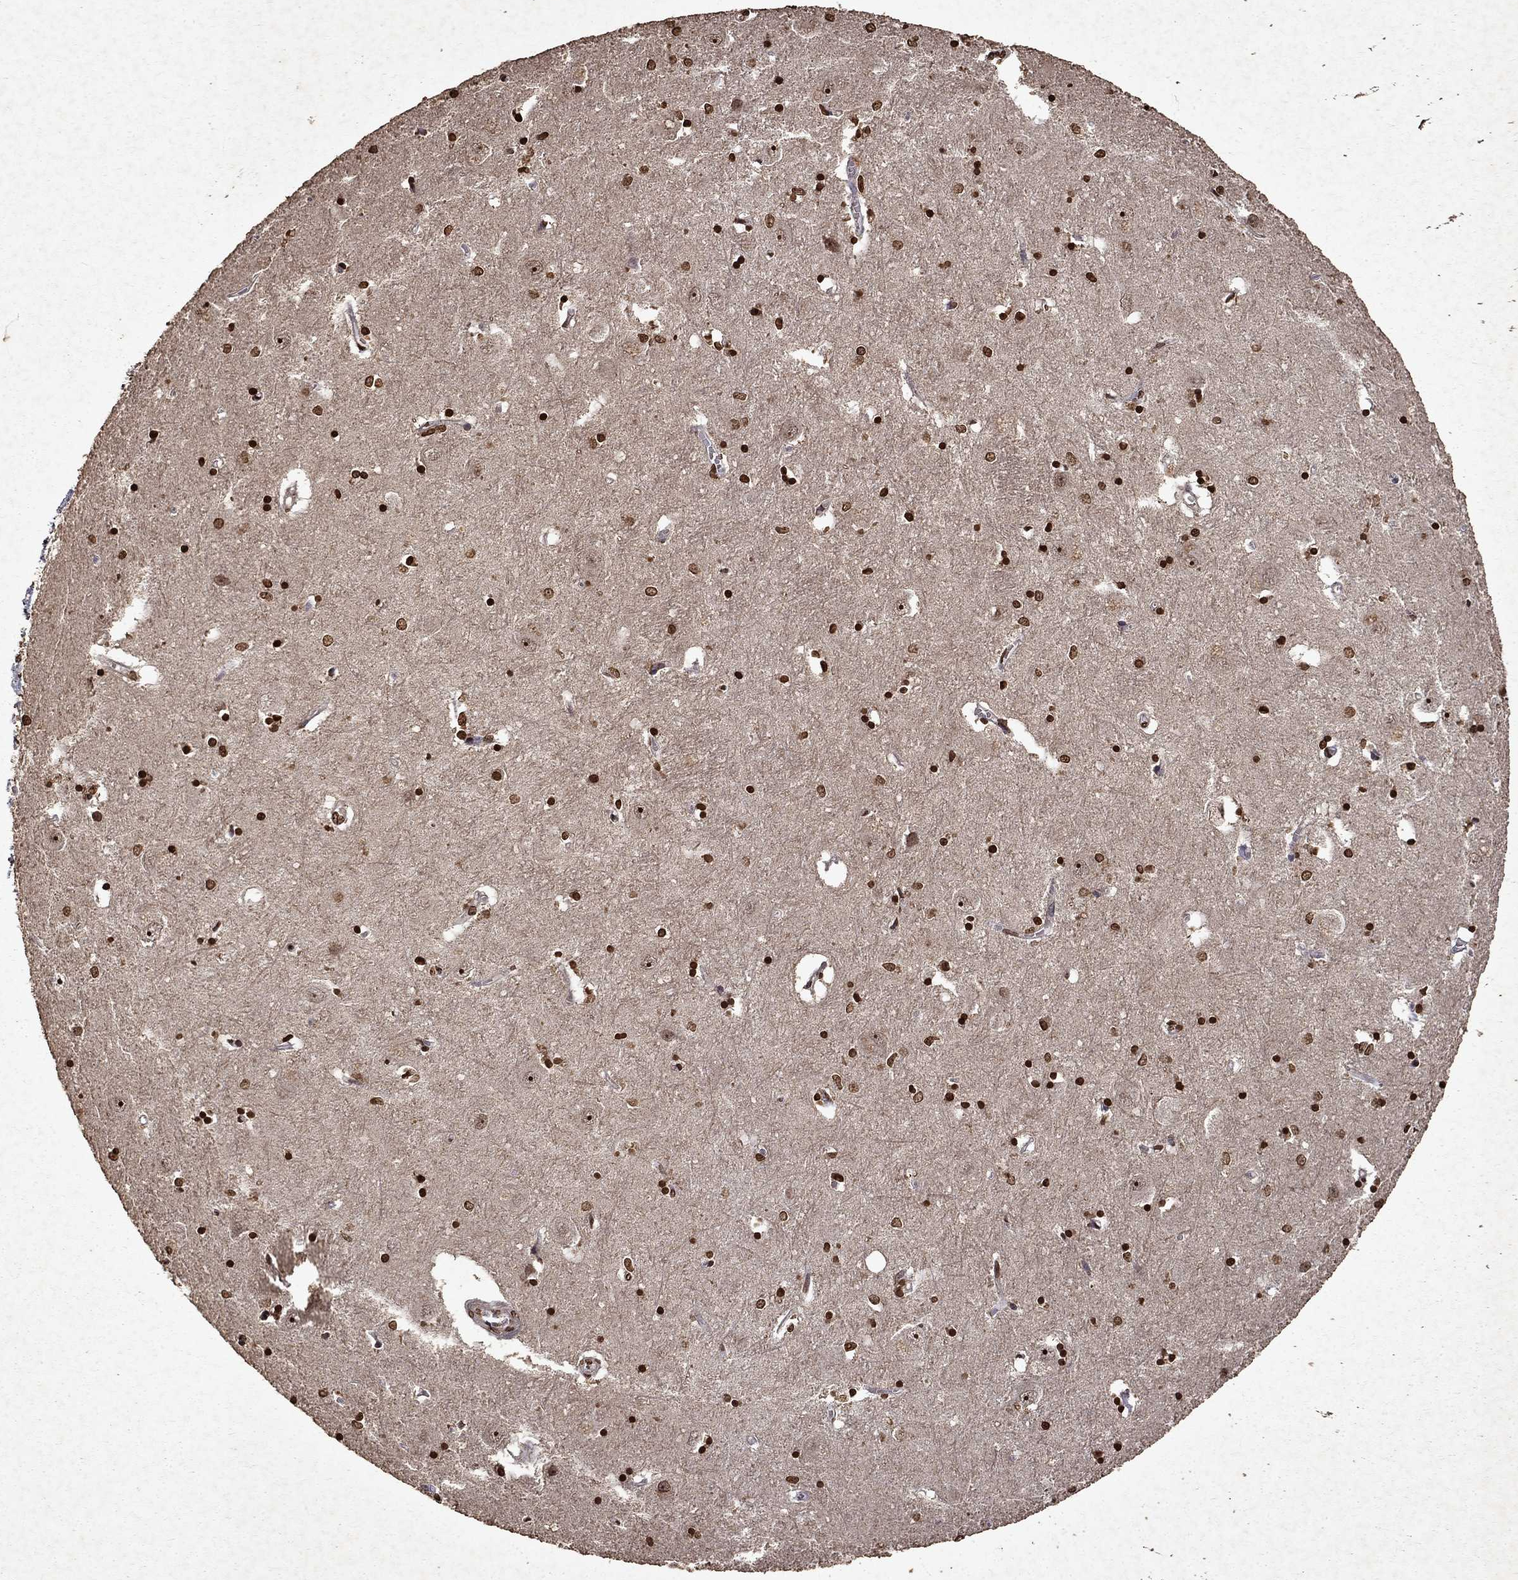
{"staining": {"intensity": "strong", "quantity": ">75%", "location": "nuclear"}, "tissue": "caudate", "cell_type": "Glial cells", "image_type": "normal", "snomed": [{"axis": "morphology", "description": "Normal tissue, NOS"}, {"axis": "topography", "description": "Lateral ventricle wall"}], "caption": "The micrograph displays immunohistochemical staining of normal caudate. There is strong nuclear staining is identified in about >75% of glial cells.", "gene": "PIN4", "patient": {"sex": "male", "age": 54}}